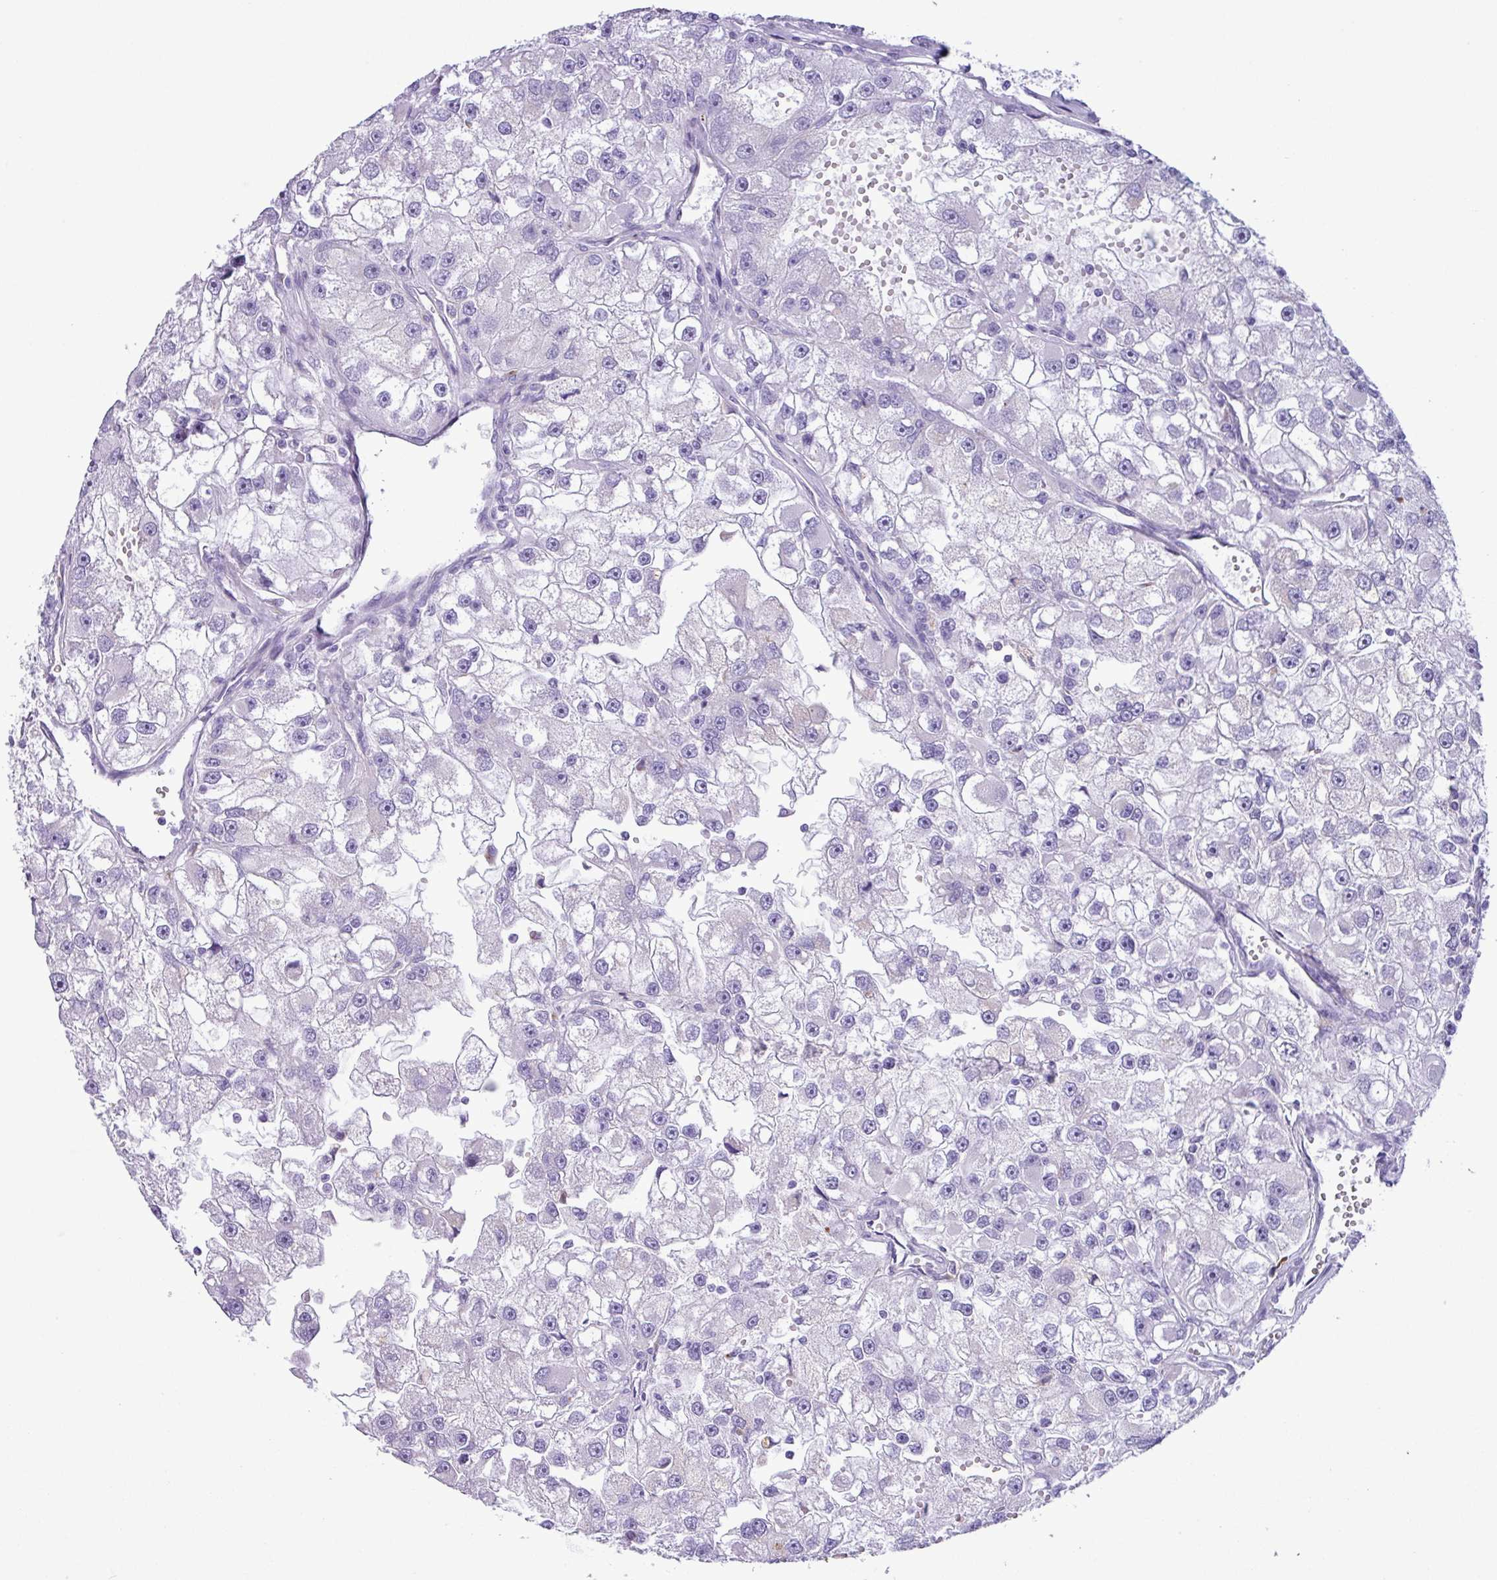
{"staining": {"intensity": "negative", "quantity": "none", "location": "none"}, "tissue": "renal cancer", "cell_type": "Tumor cells", "image_type": "cancer", "snomed": [{"axis": "morphology", "description": "Adenocarcinoma, NOS"}, {"axis": "topography", "description": "Kidney"}], "caption": "There is no significant staining in tumor cells of renal cancer (adenocarcinoma). (DAB immunohistochemistry with hematoxylin counter stain).", "gene": "AGO3", "patient": {"sex": "male", "age": 63}}